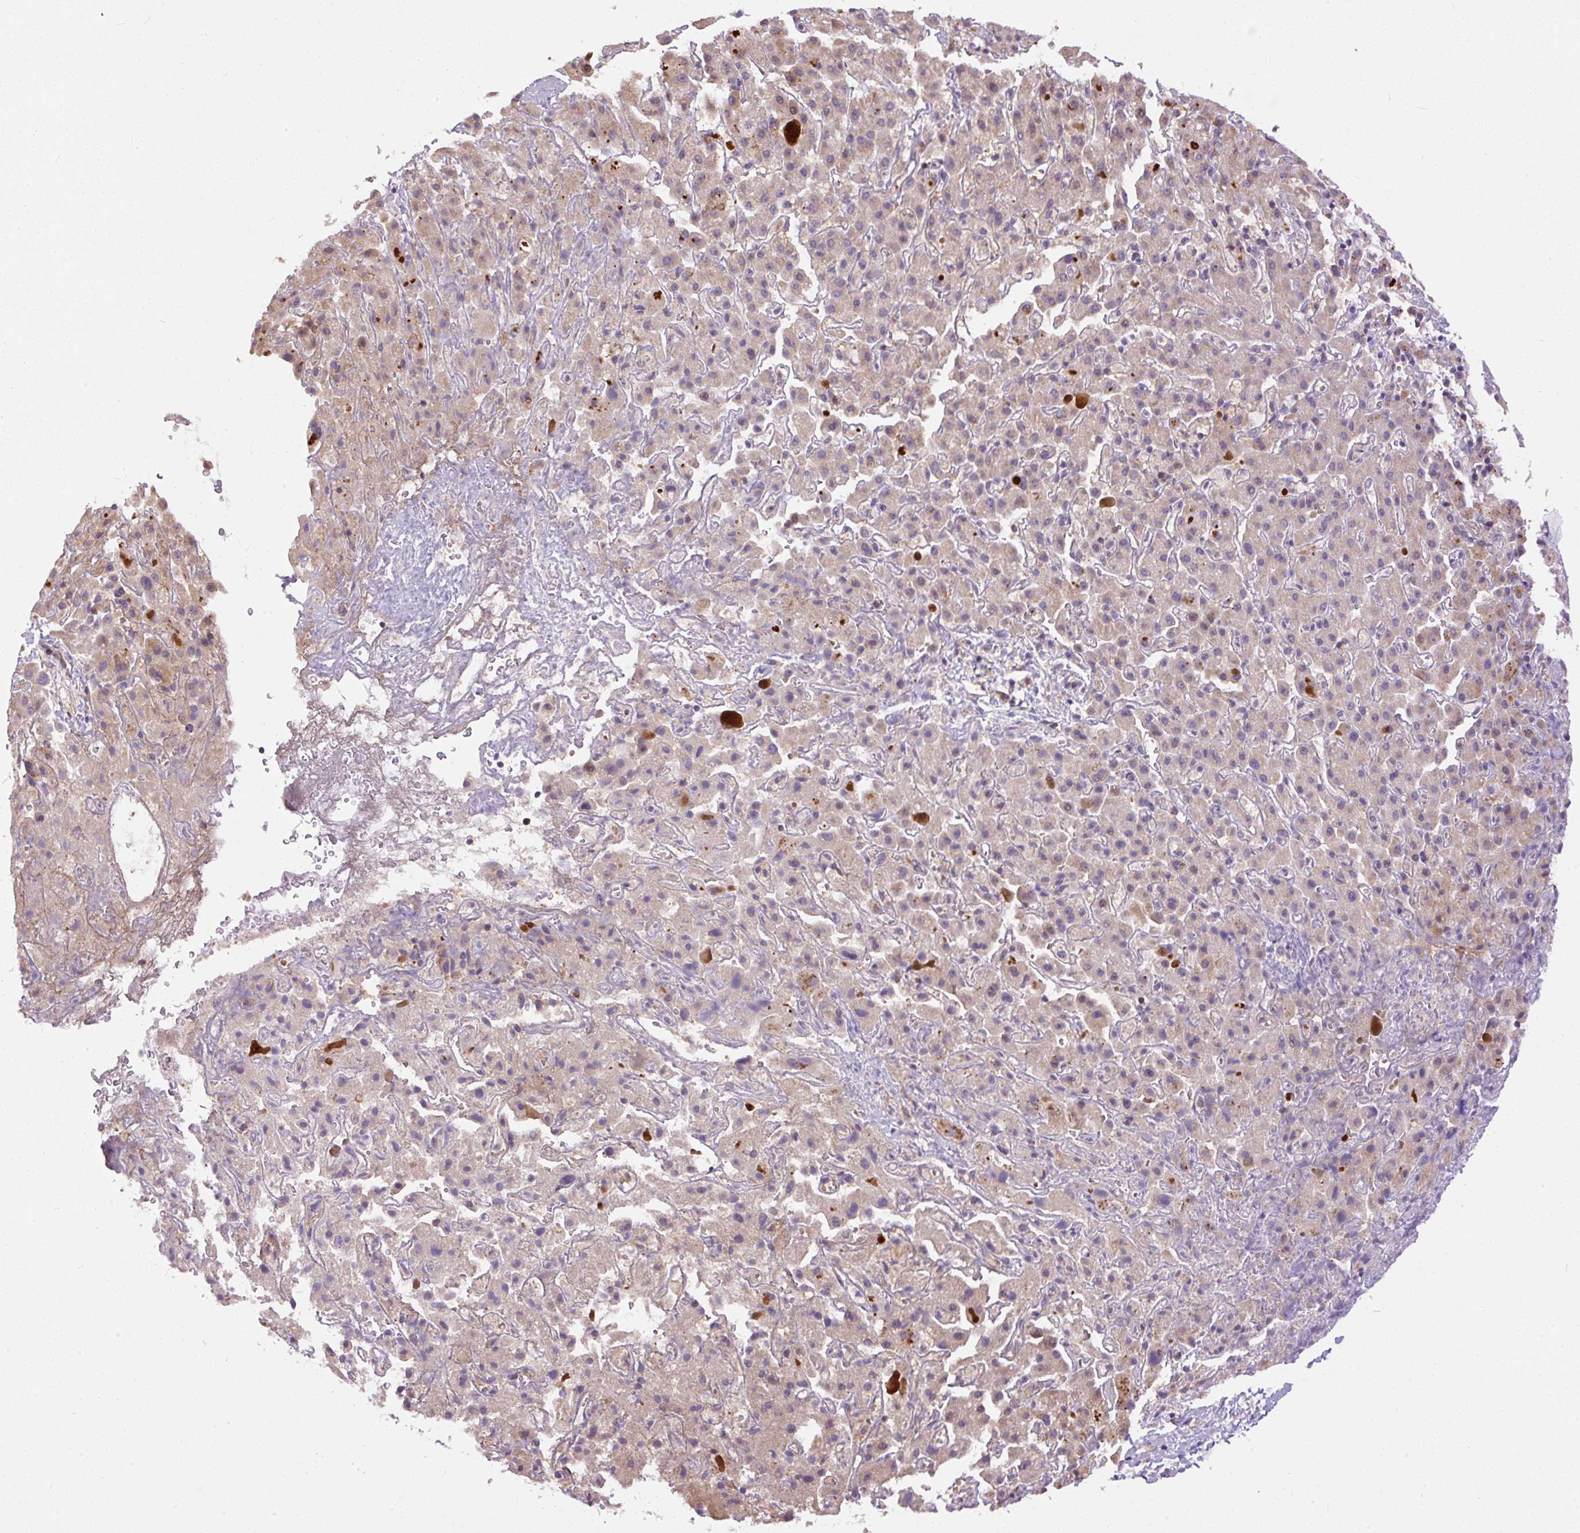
{"staining": {"intensity": "weak", "quantity": "<25%", "location": "cytoplasmic/membranous"}, "tissue": "liver cancer", "cell_type": "Tumor cells", "image_type": "cancer", "snomed": [{"axis": "morphology", "description": "Cholangiocarcinoma"}, {"axis": "topography", "description": "Liver"}], "caption": "This photomicrograph is of liver cancer stained with IHC to label a protein in brown with the nuclei are counter-stained blue. There is no expression in tumor cells.", "gene": "PPME1", "patient": {"sex": "female", "age": 52}}